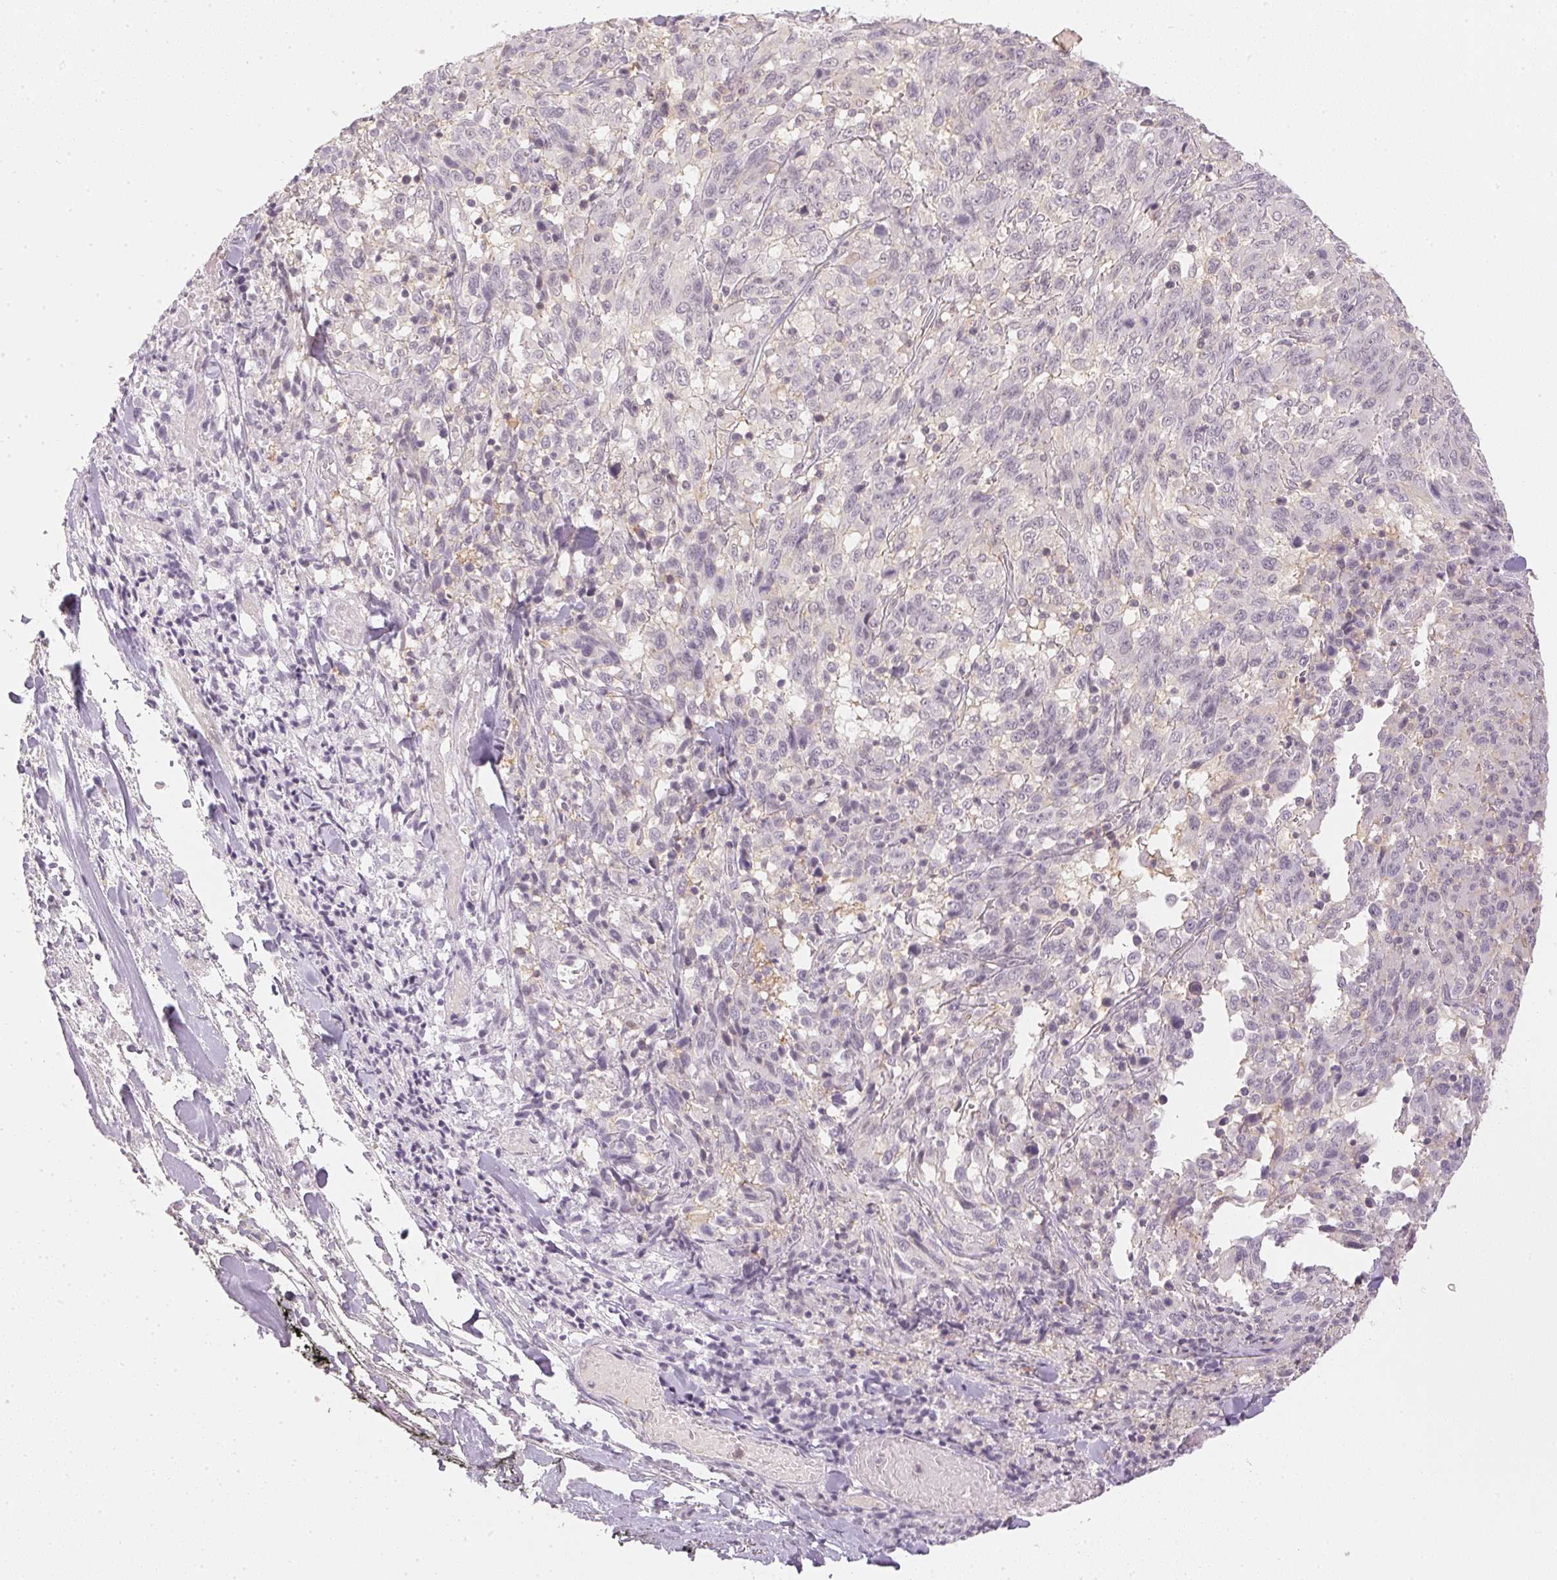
{"staining": {"intensity": "negative", "quantity": "none", "location": "none"}, "tissue": "melanoma", "cell_type": "Tumor cells", "image_type": "cancer", "snomed": [{"axis": "morphology", "description": "Malignant melanoma, NOS"}, {"axis": "topography", "description": "Skin"}], "caption": "A photomicrograph of malignant melanoma stained for a protein reveals no brown staining in tumor cells. (DAB (3,3'-diaminobenzidine) immunohistochemistry with hematoxylin counter stain).", "gene": "KPRP", "patient": {"sex": "female", "age": 91}}